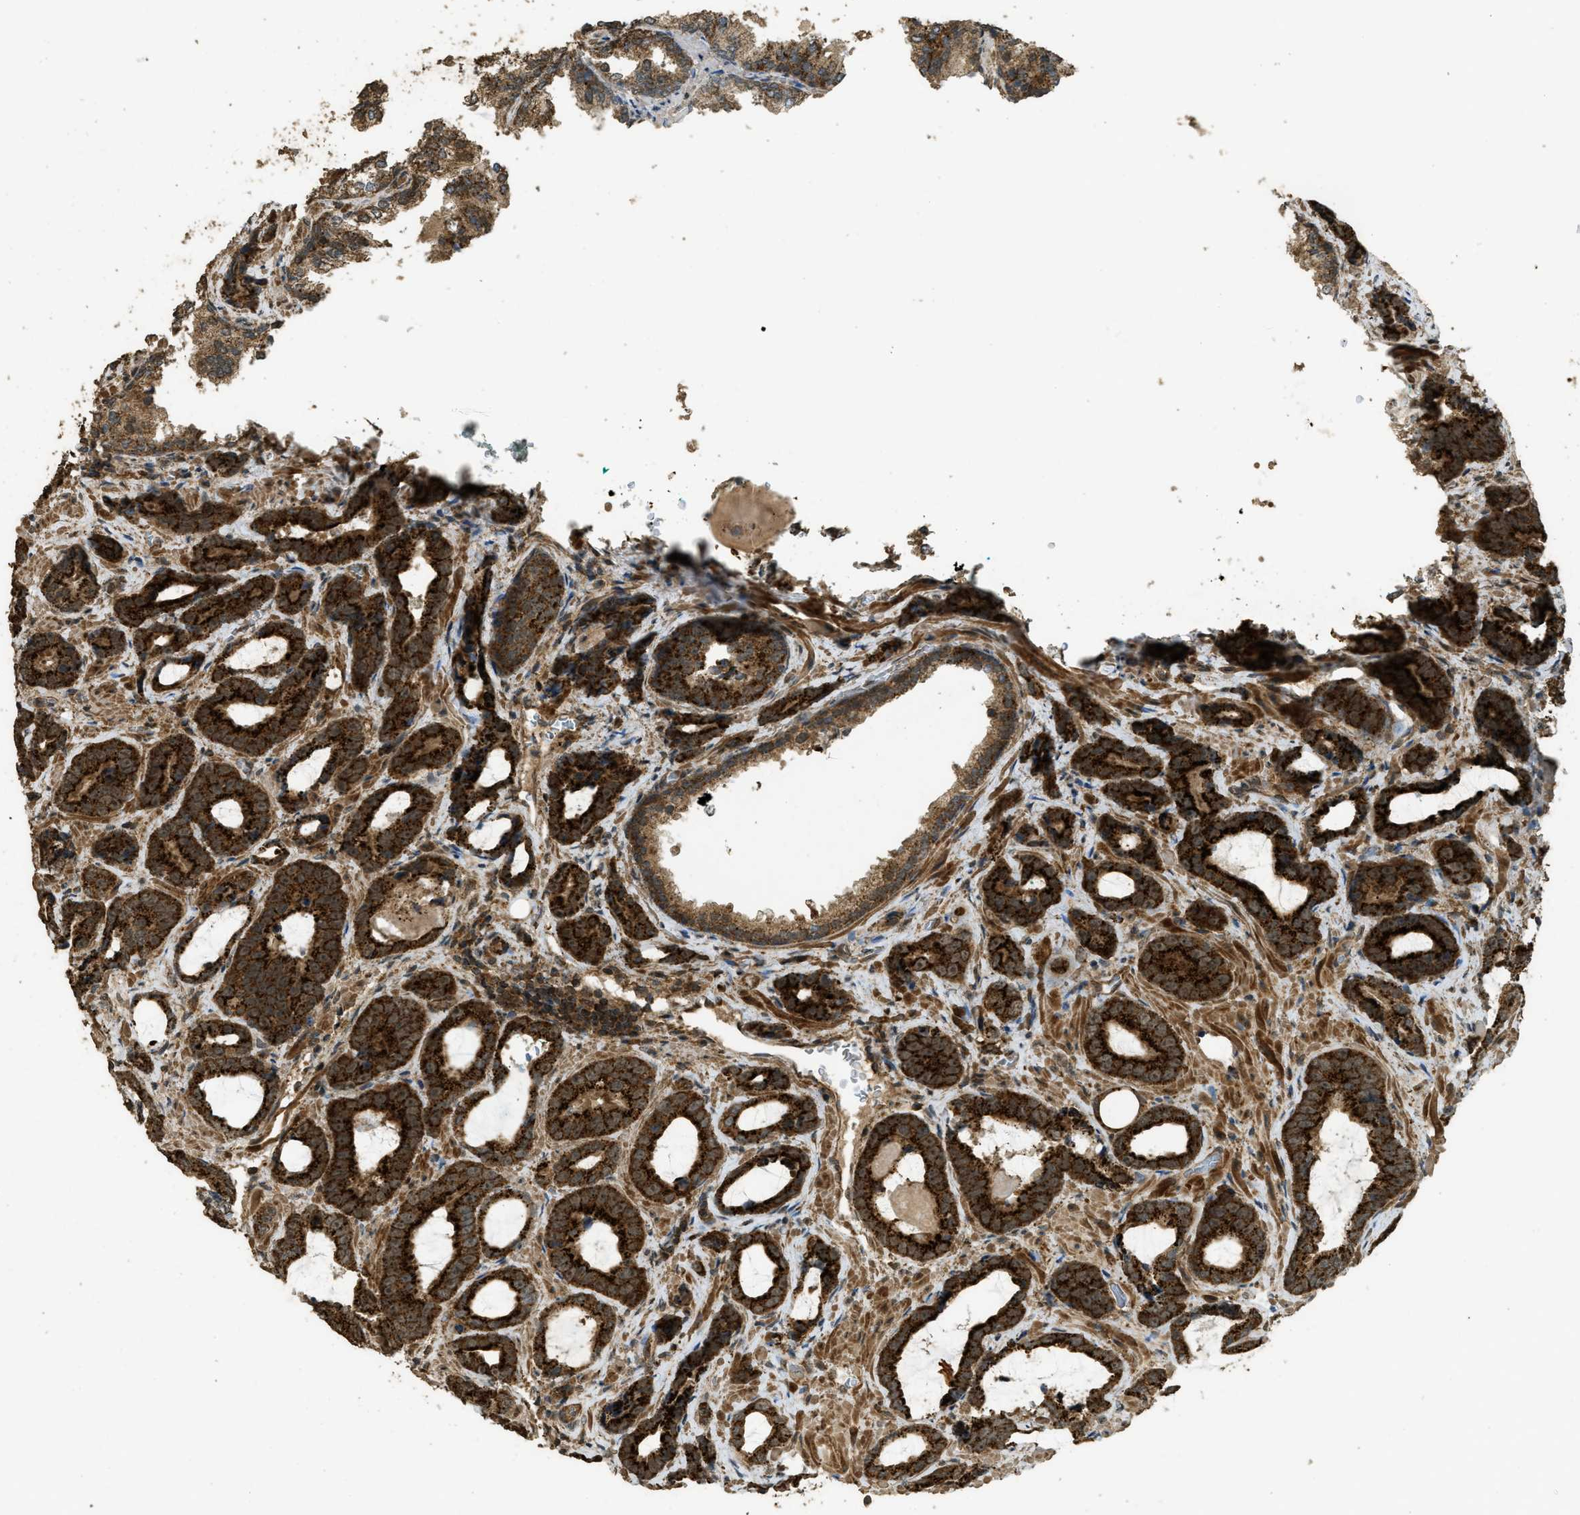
{"staining": {"intensity": "strong", "quantity": ">75%", "location": "cytoplasmic/membranous"}, "tissue": "prostate cancer", "cell_type": "Tumor cells", "image_type": "cancer", "snomed": [{"axis": "morphology", "description": "Adenocarcinoma, Low grade"}, {"axis": "topography", "description": "Prostate"}], "caption": "Protein staining displays strong cytoplasmic/membranous positivity in approximately >75% of tumor cells in prostate cancer.", "gene": "CTPS1", "patient": {"sex": "male", "age": 60}}